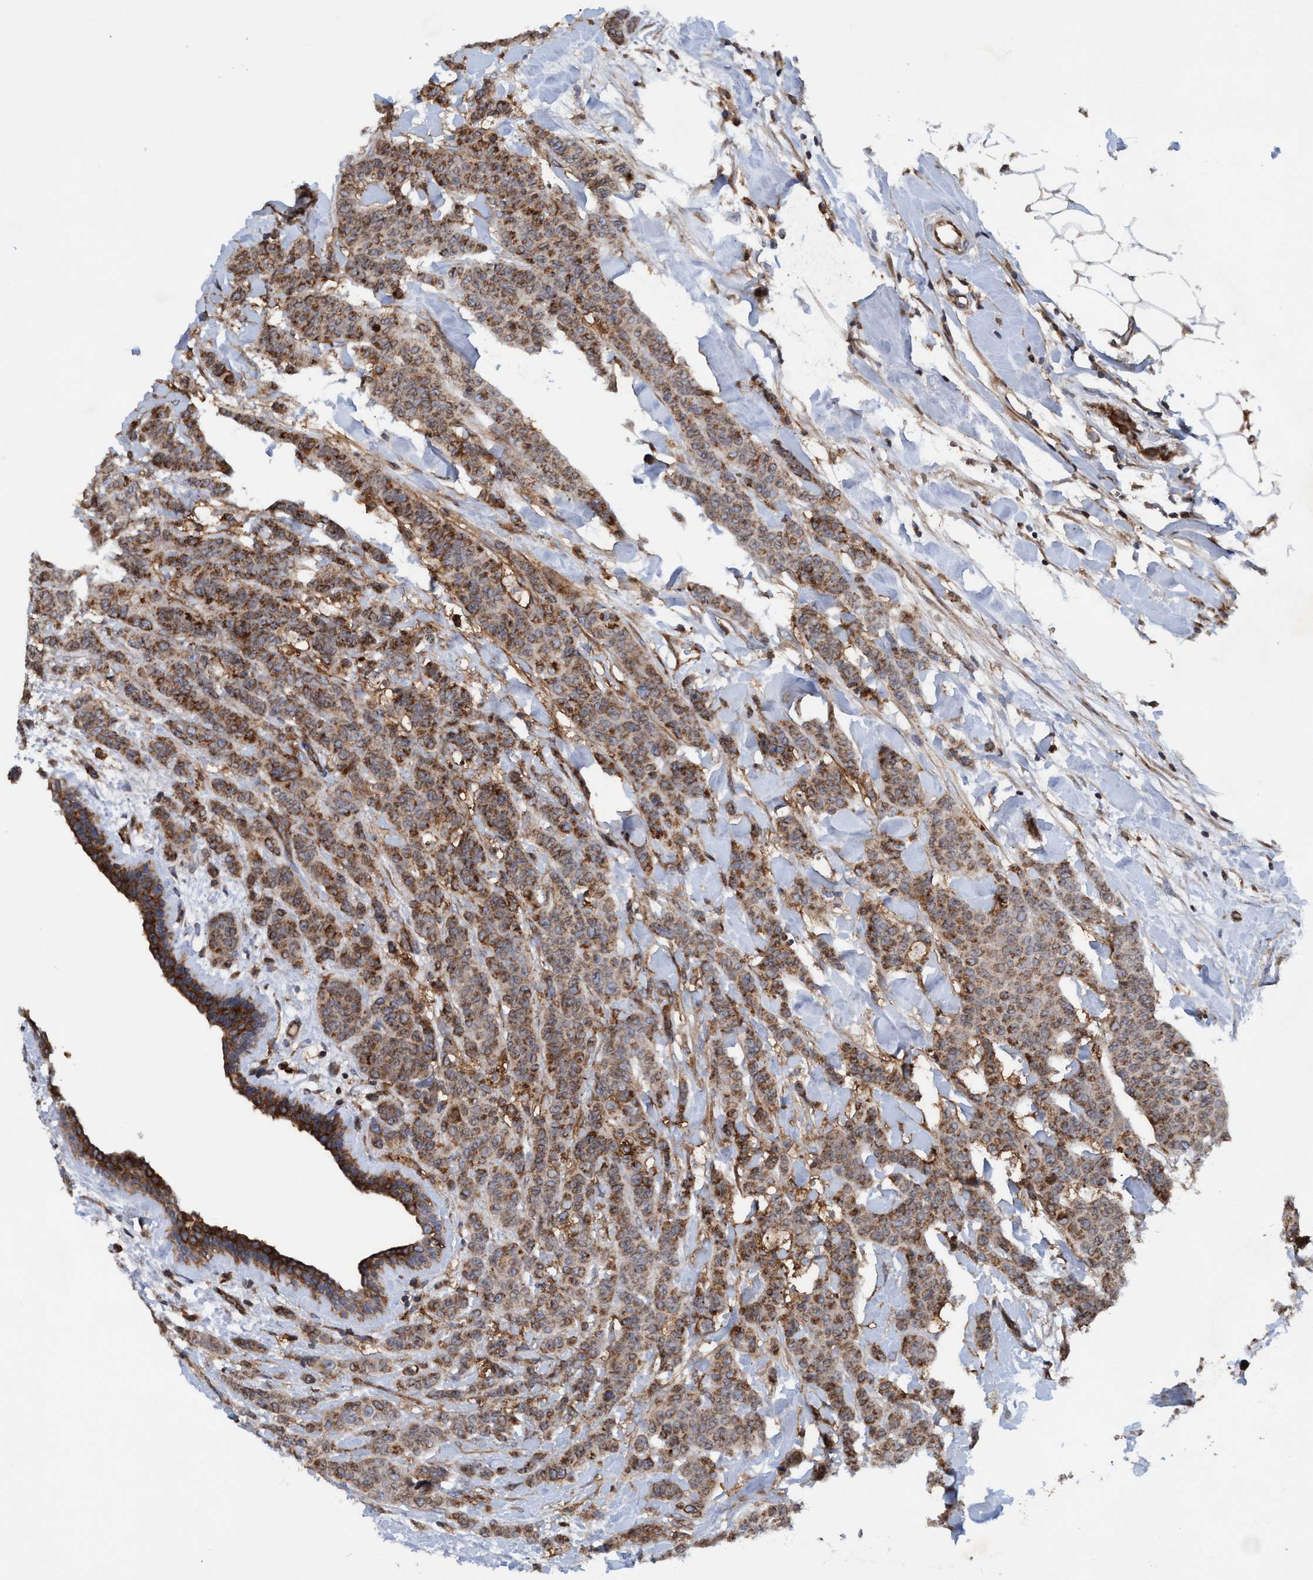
{"staining": {"intensity": "moderate", "quantity": ">75%", "location": "cytoplasmic/membranous"}, "tissue": "breast cancer", "cell_type": "Tumor cells", "image_type": "cancer", "snomed": [{"axis": "morphology", "description": "Normal tissue, NOS"}, {"axis": "morphology", "description": "Duct carcinoma"}, {"axis": "topography", "description": "Breast"}], "caption": "This is a histology image of IHC staining of breast cancer, which shows moderate staining in the cytoplasmic/membranous of tumor cells.", "gene": "SLC16A3", "patient": {"sex": "female", "age": 40}}